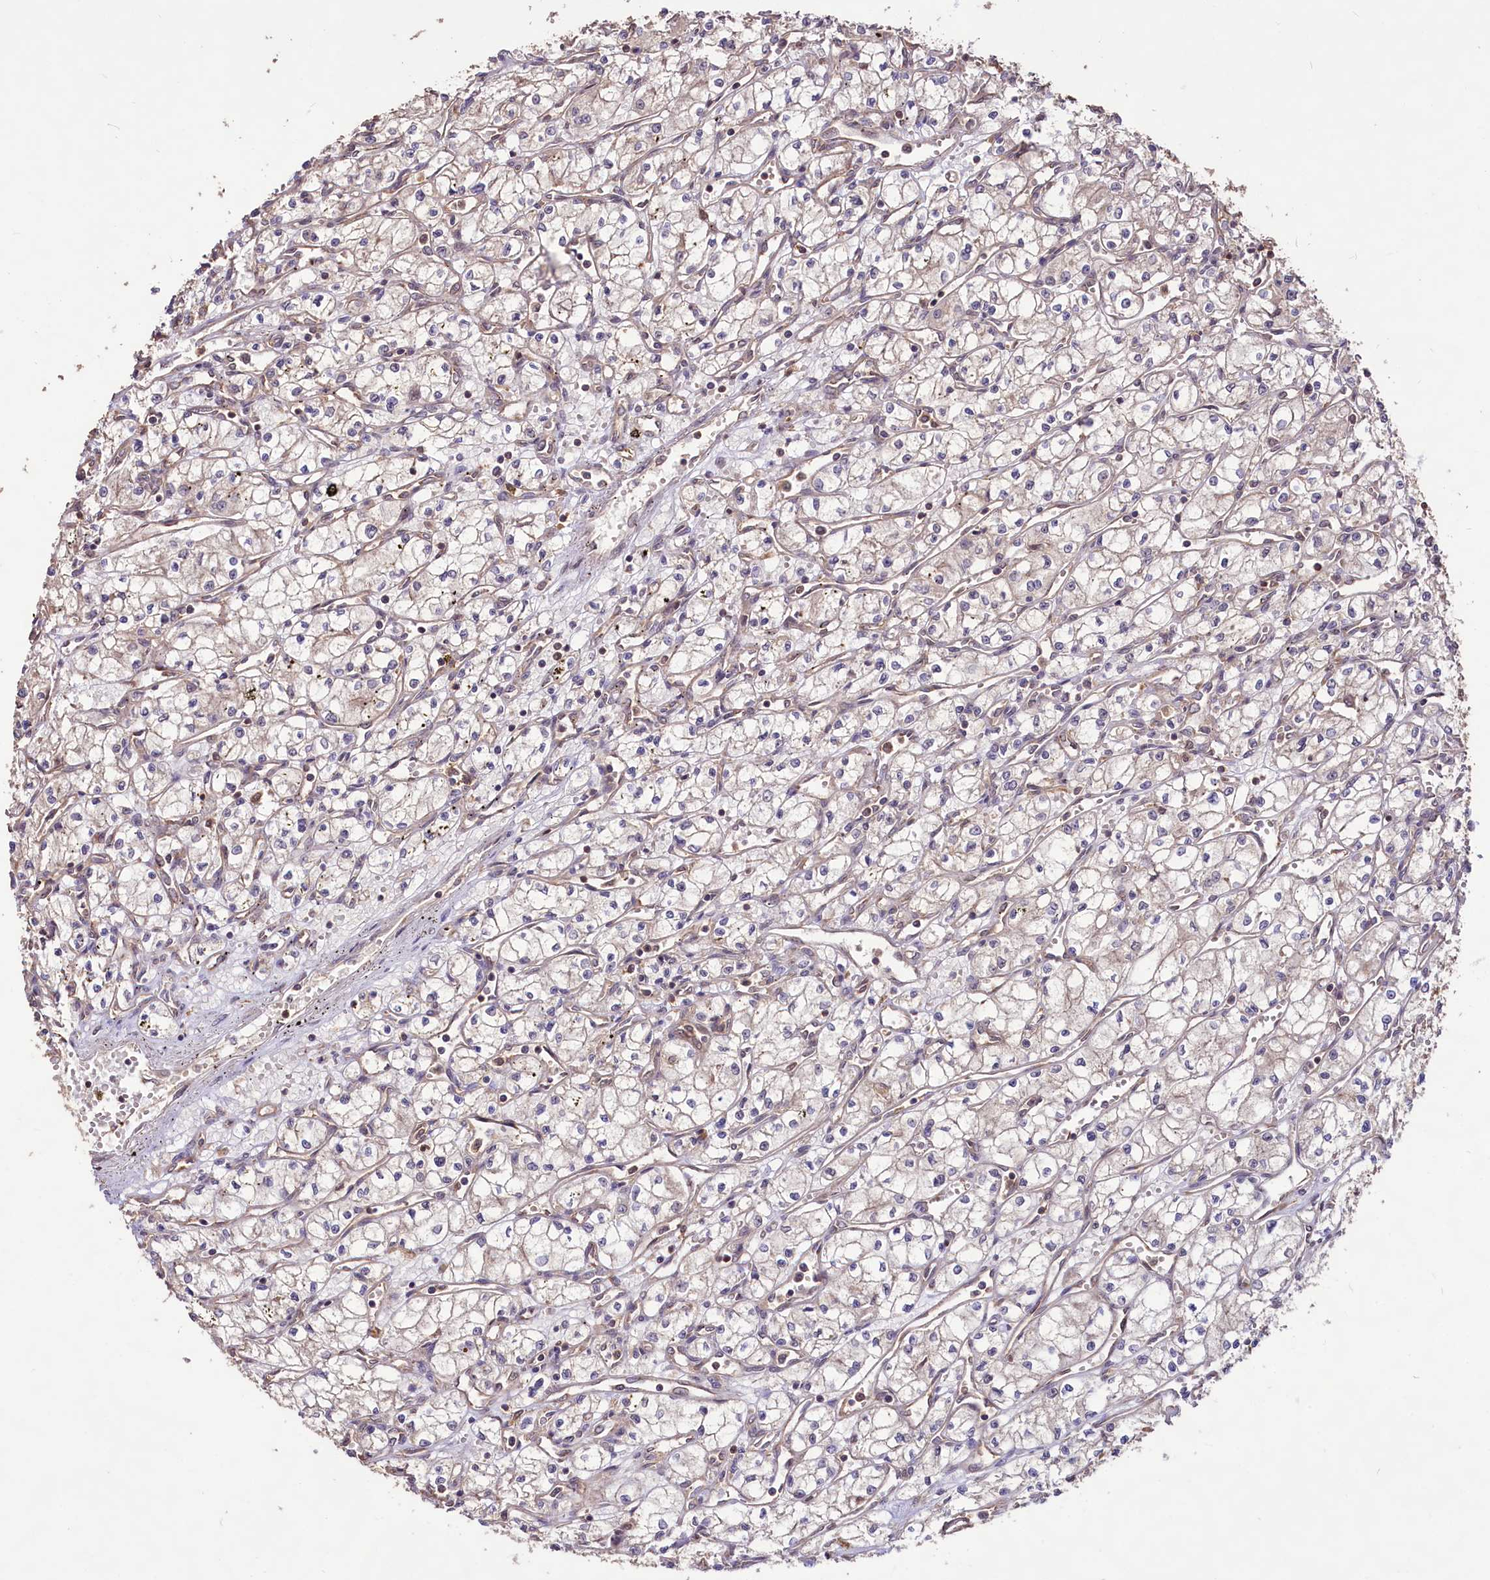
{"staining": {"intensity": "negative", "quantity": "none", "location": "none"}, "tissue": "renal cancer", "cell_type": "Tumor cells", "image_type": "cancer", "snomed": [{"axis": "morphology", "description": "Adenocarcinoma, NOS"}, {"axis": "topography", "description": "Kidney"}], "caption": "There is no significant expression in tumor cells of renal cancer. (DAB (3,3'-diaminobenzidine) immunohistochemistry (IHC) with hematoxylin counter stain).", "gene": "RRP8", "patient": {"sex": "male", "age": 59}}